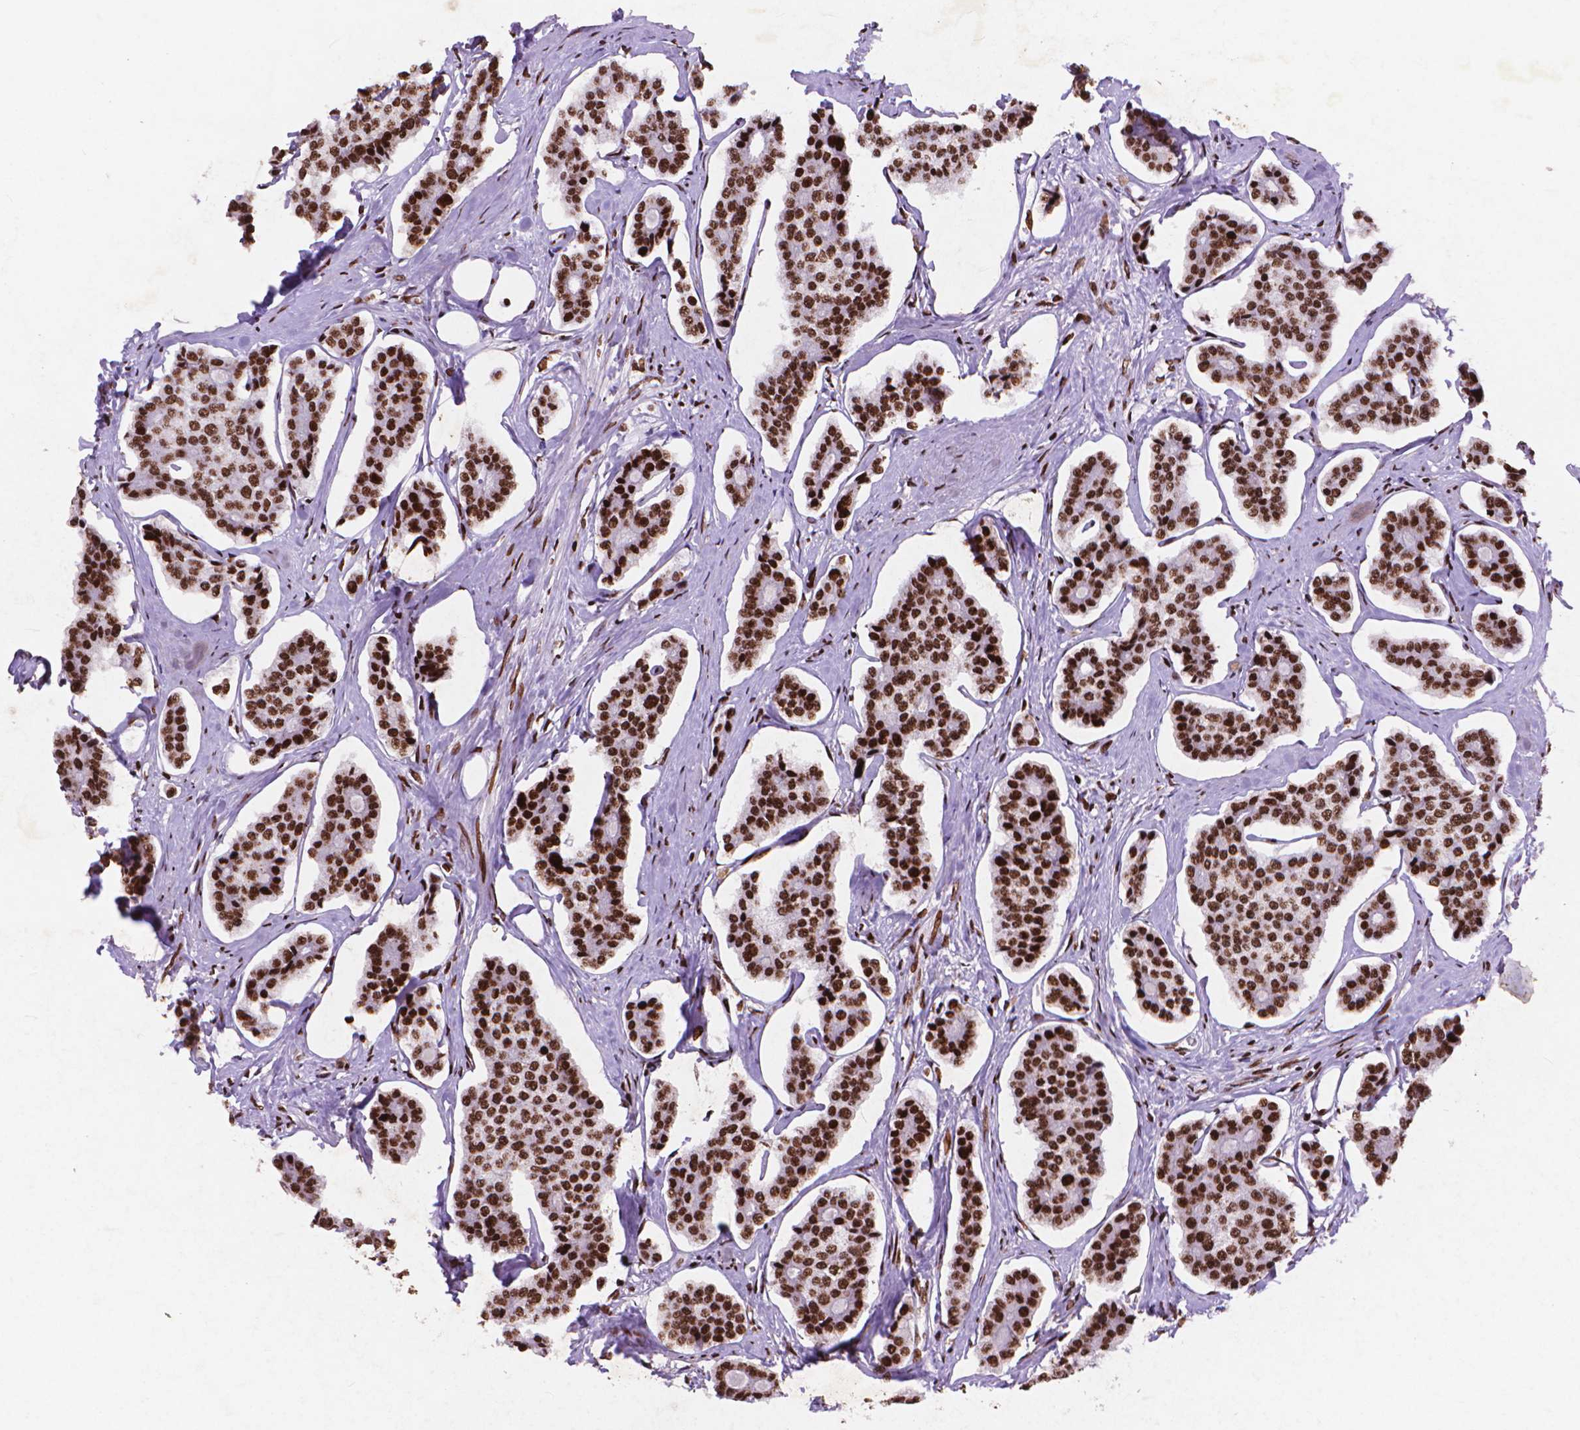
{"staining": {"intensity": "strong", "quantity": ">75%", "location": "nuclear"}, "tissue": "carcinoid", "cell_type": "Tumor cells", "image_type": "cancer", "snomed": [{"axis": "morphology", "description": "Carcinoid, malignant, NOS"}, {"axis": "topography", "description": "Small intestine"}], "caption": "Immunohistochemical staining of human carcinoid (malignant) reveals high levels of strong nuclear expression in about >75% of tumor cells. (Brightfield microscopy of DAB IHC at high magnification).", "gene": "CITED2", "patient": {"sex": "female", "age": 65}}